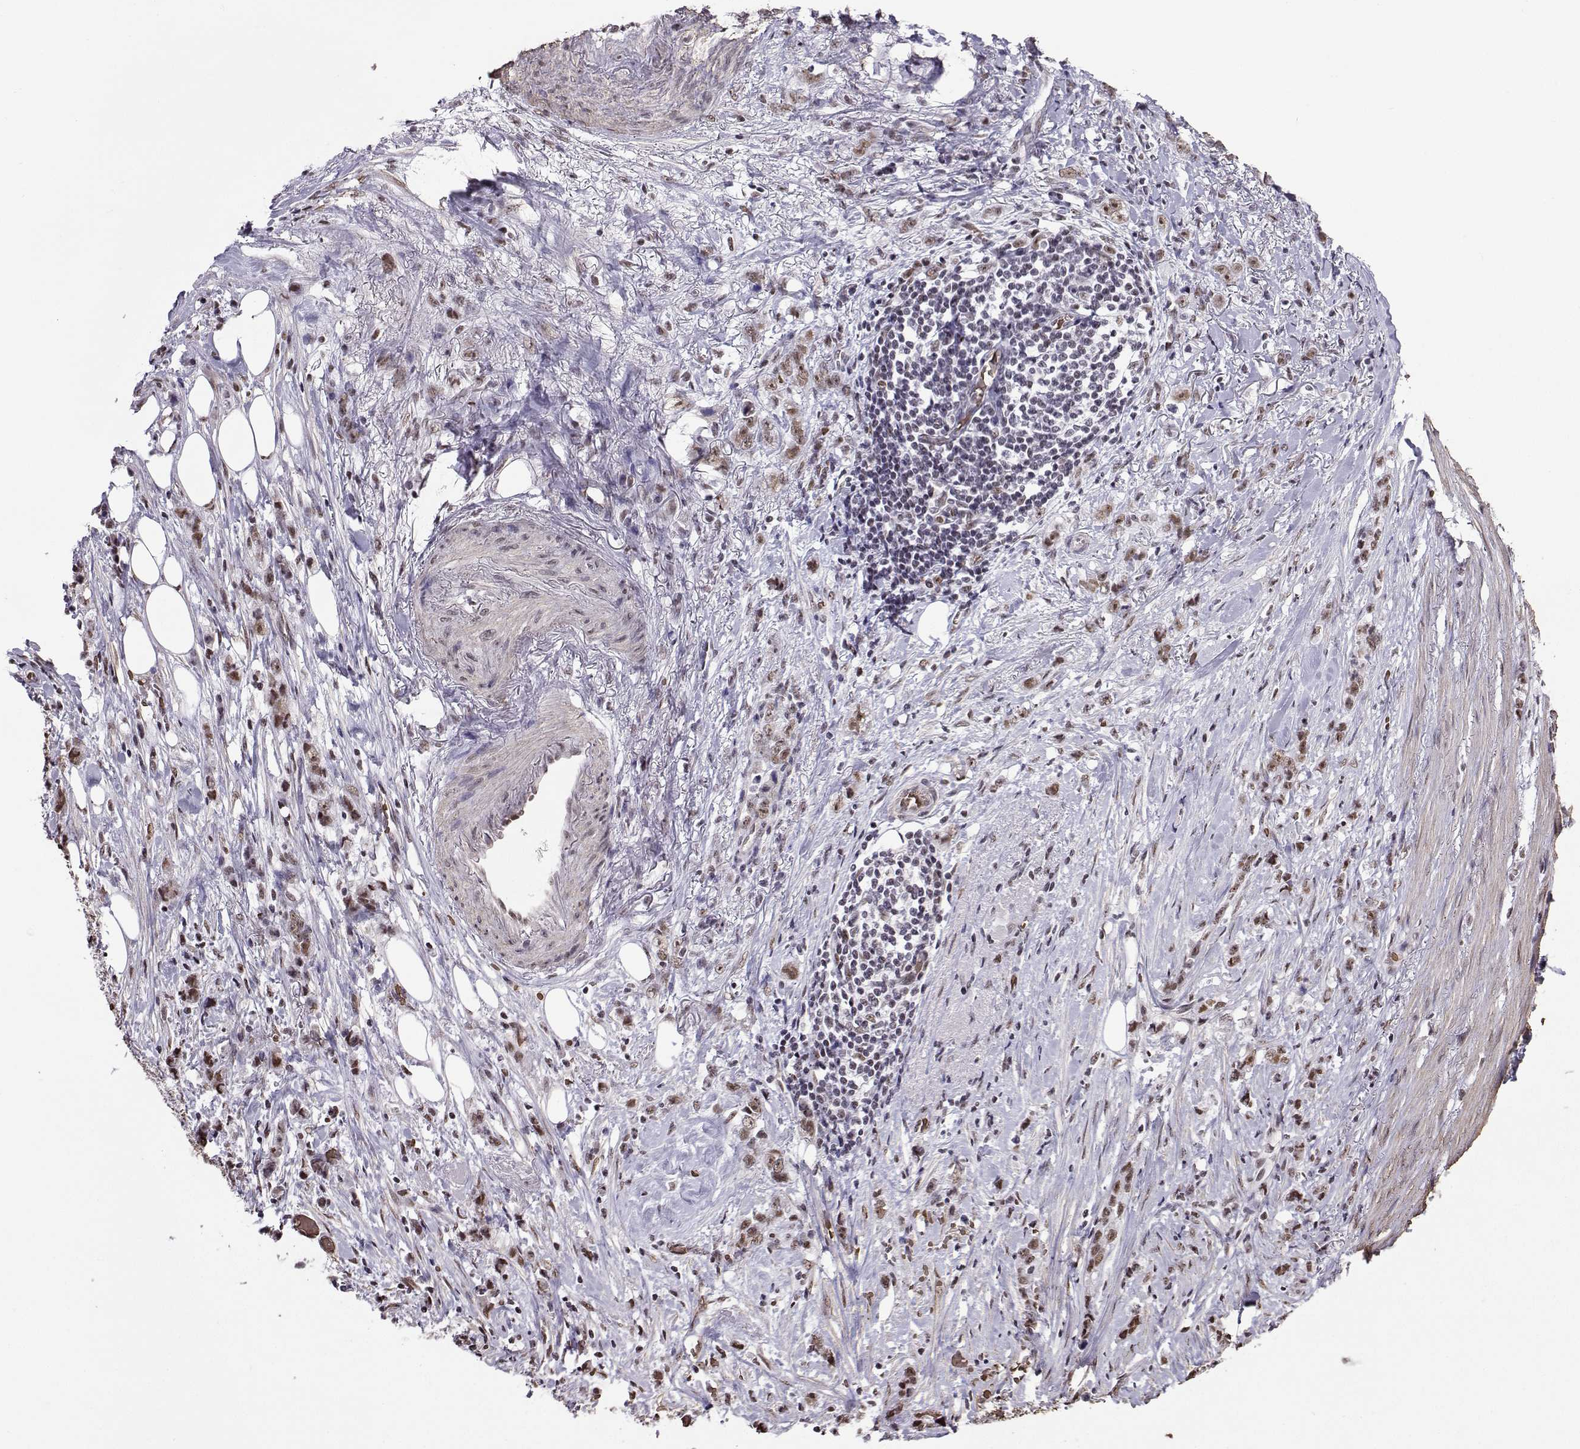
{"staining": {"intensity": "moderate", "quantity": "<25%", "location": "nuclear"}, "tissue": "stomach cancer", "cell_type": "Tumor cells", "image_type": "cancer", "snomed": [{"axis": "morphology", "description": "Adenocarcinoma, NOS"}, {"axis": "topography", "description": "Stomach, lower"}], "caption": "This micrograph displays immunohistochemistry staining of human stomach adenocarcinoma, with low moderate nuclear expression in about <25% of tumor cells.", "gene": "CCNK", "patient": {"sex": "male", "age": 88}}